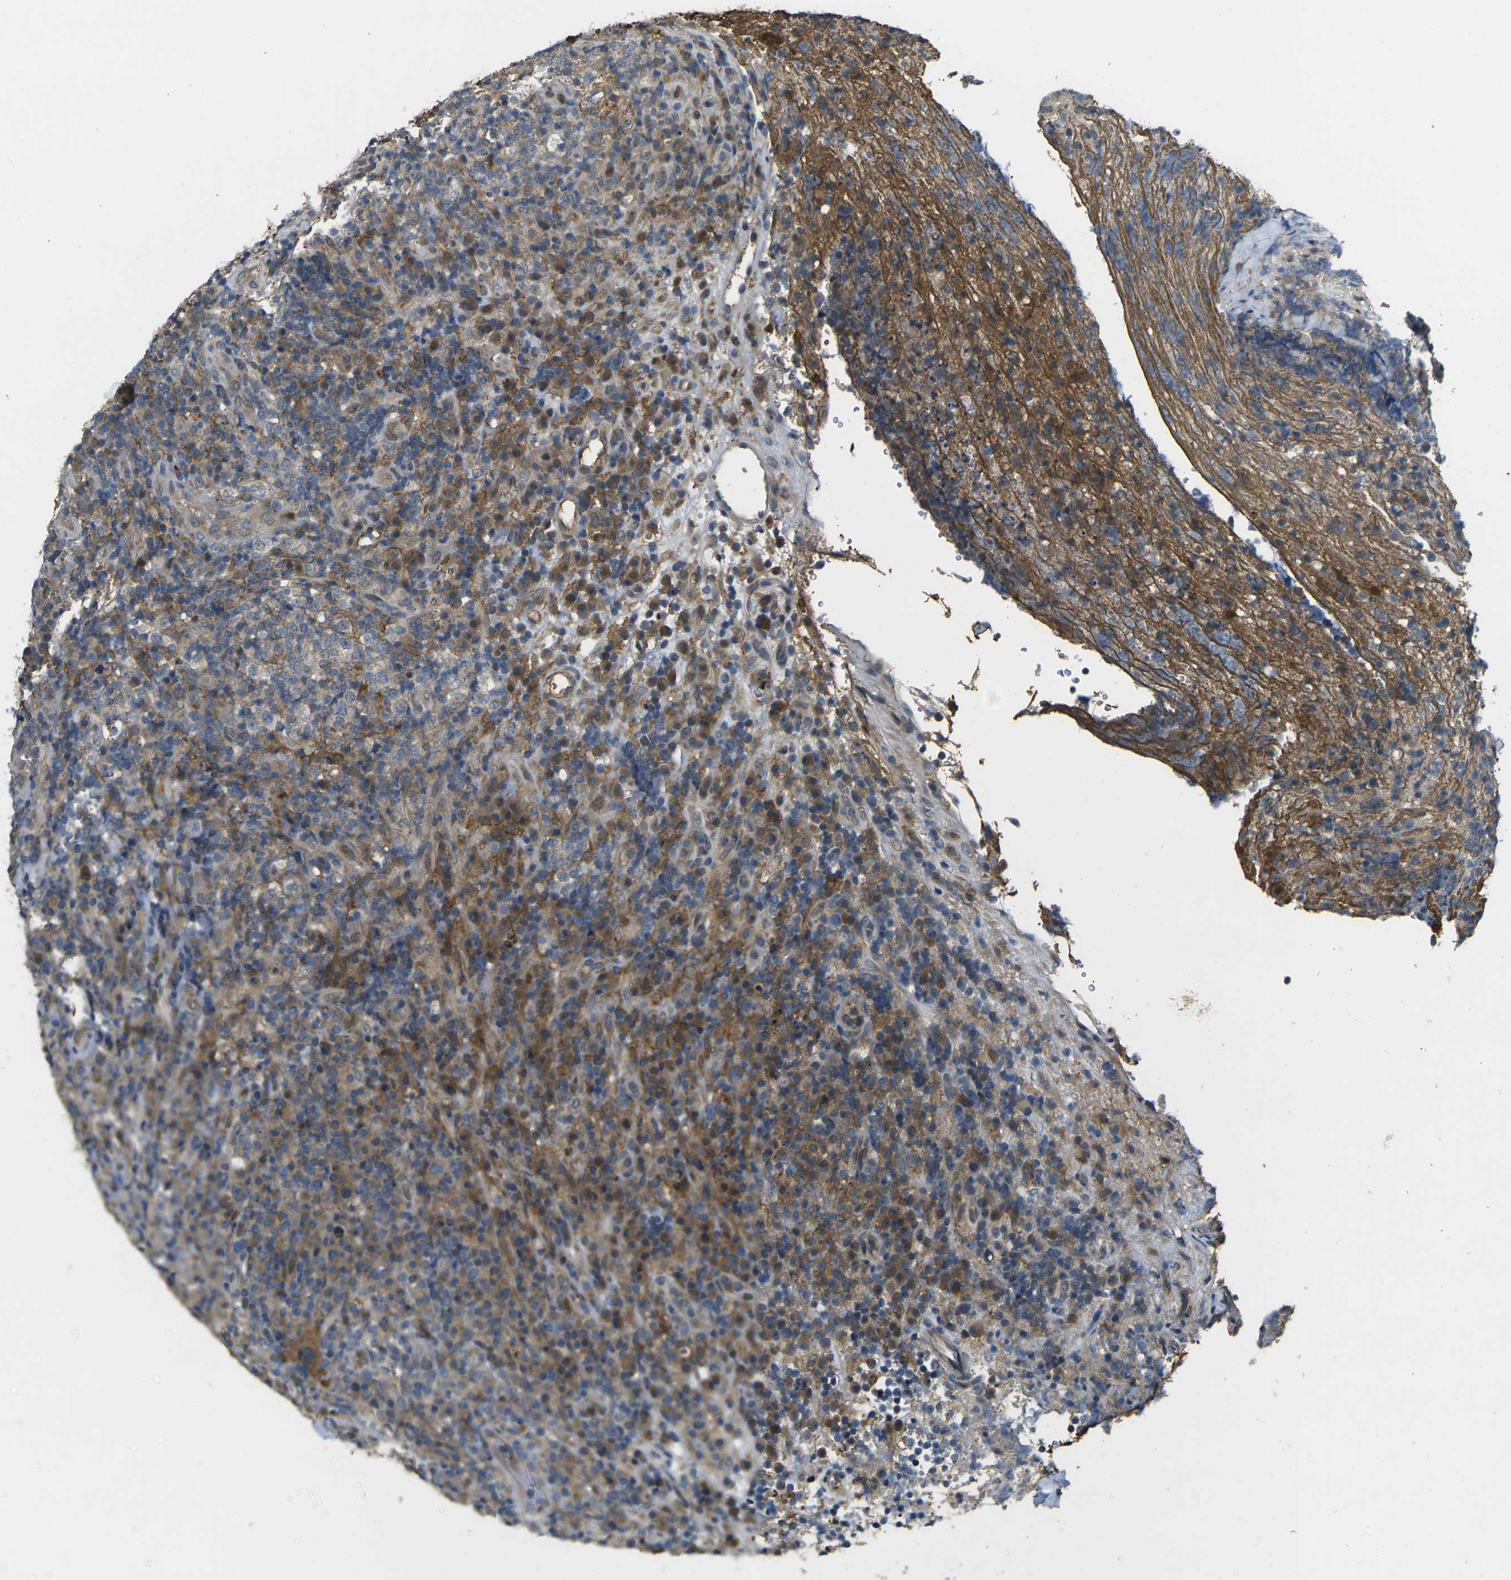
{"staining": {"intensity": "moderate", "quantity": "25%-75%", "location": "cytoplasmic/membranous"}, "tissue": "lymphoma", "cell_type": "Tumor cells", "image_type": "cancer", "snomed": [{"axis": "morphology", "description": "Malignant lymphoma, non-Hodgkin's type, High grade"}, {"axis": "topography", "description": "Lymph node"}], "caption": "Immunohistochemical staining of lymphoma displays medium levels of moderate cytoplasmic/membranous protein staining in approximately 25%-75% of tumor cells.", "gene": "PIGL", "patient": {"sex": "female", "age": 76}}